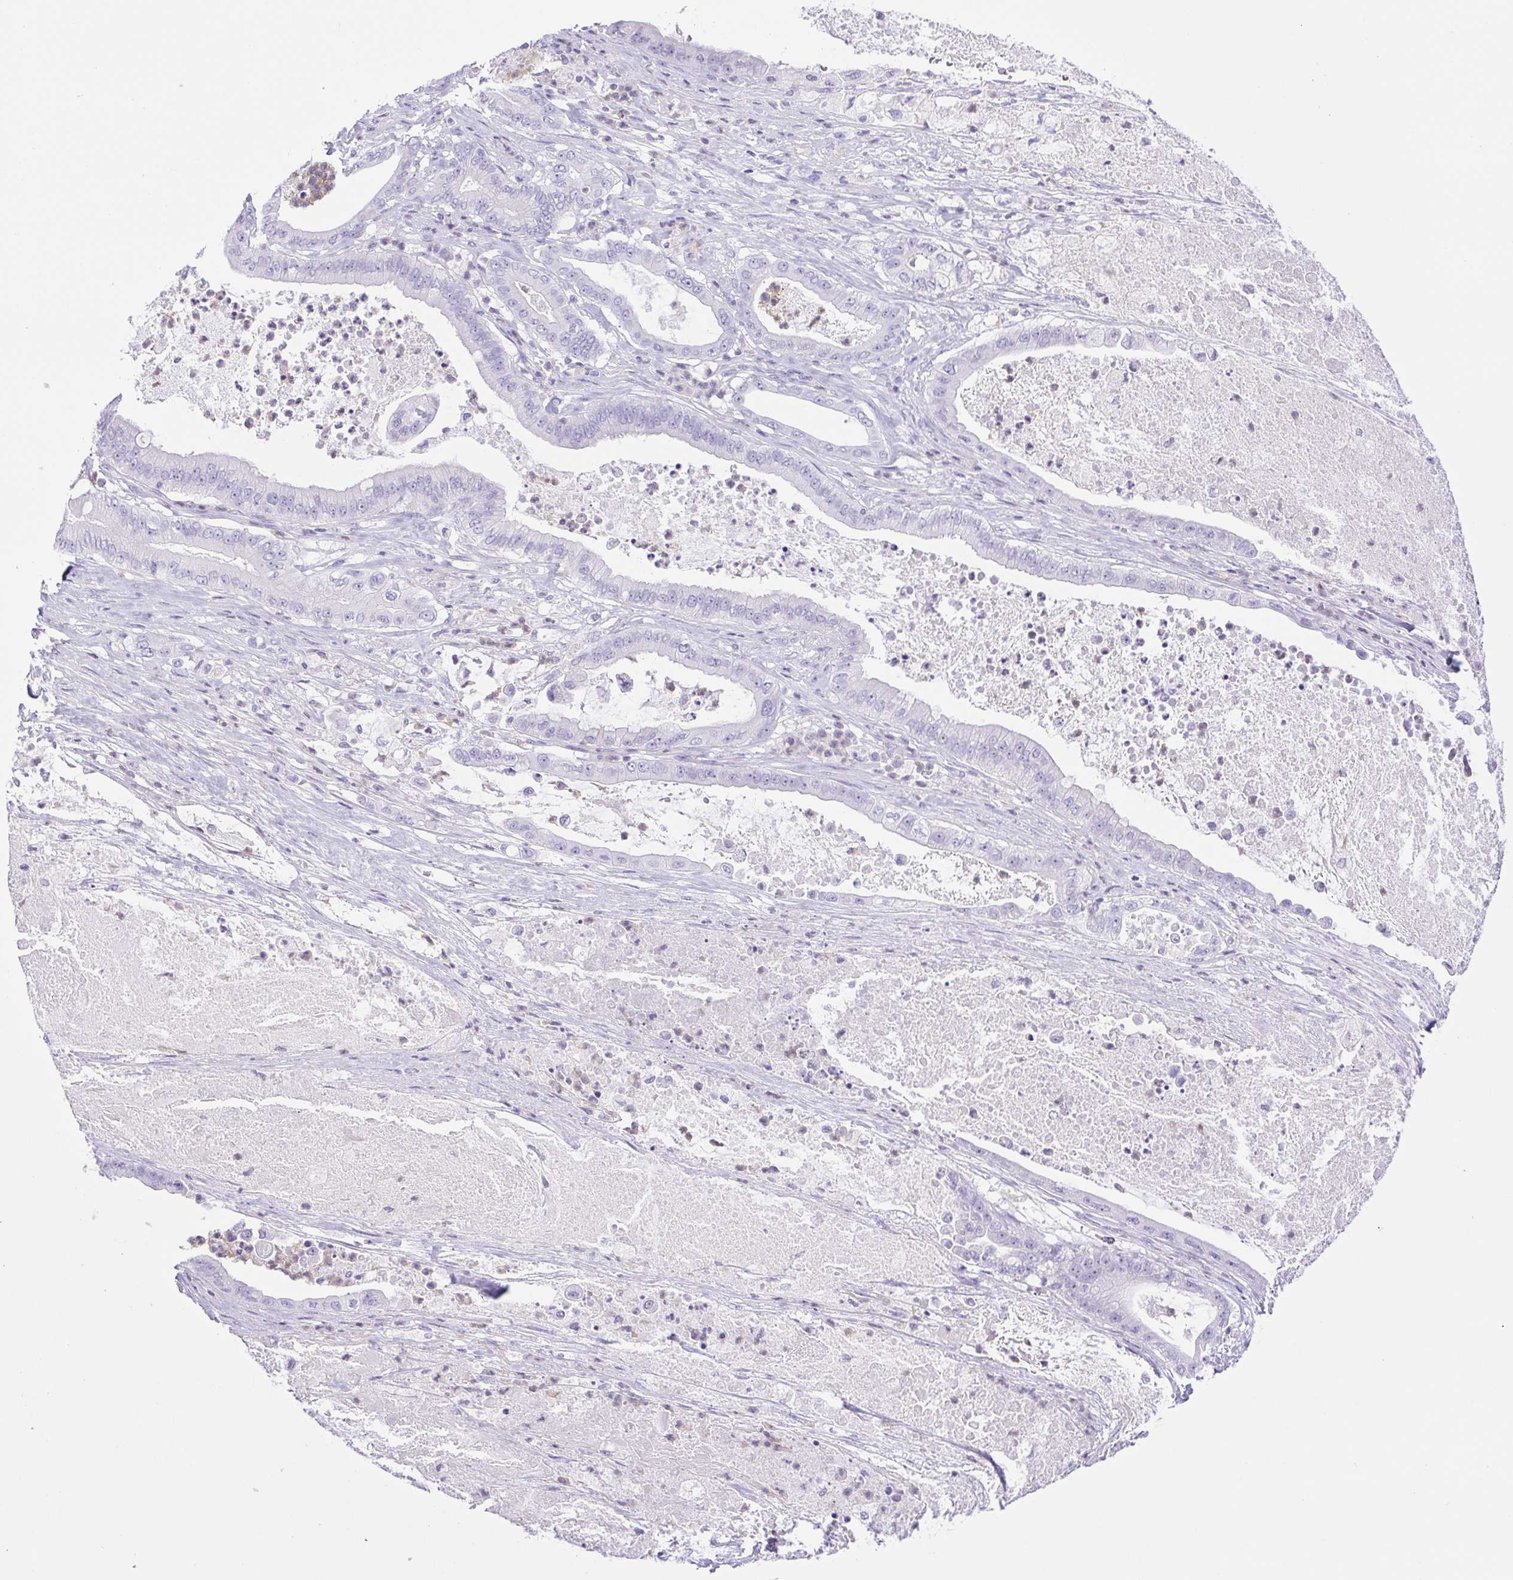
{"staining": {"intensity": "negative", "quantity": "none", "location": "none"}, "tissue": "pancreatic cancer", "cell_type": "Tumor cells", "image_type": "cancer", "snomed": [{"axis": "morphology", "description": "Adenocarcinoma, NOS"}, {"axis": "topography", "description": "Pancreas"}], "caption": "A high-resolution photomicrograph shows immunohistochemistry (IHC) staining of pancreatic cancer (adenocarcinoma), which demonstrates no significant positivity in tumor cells.", "gene": "SYNPR", "patient": {"sex": "male", "age": 71}}